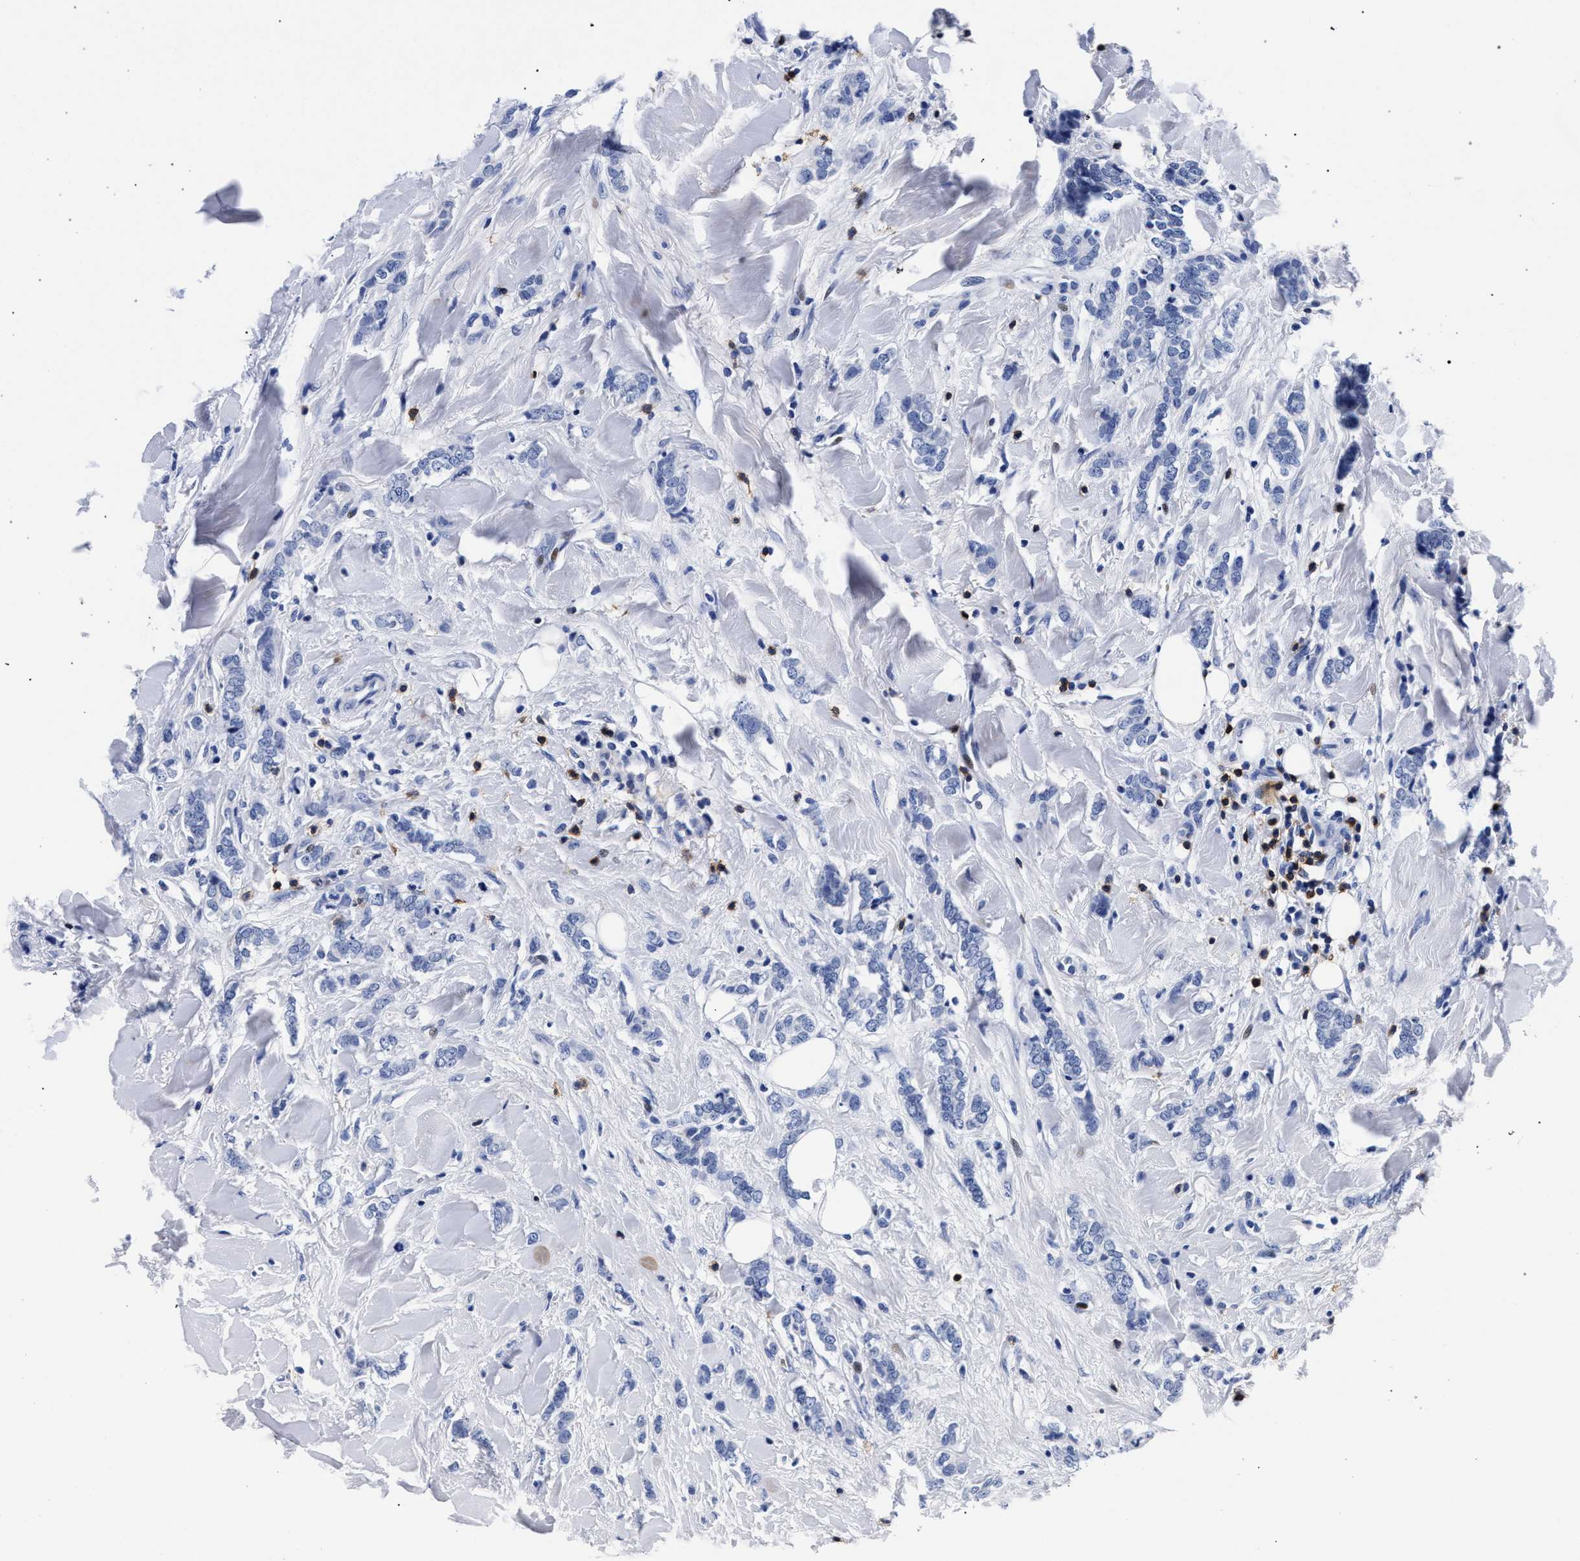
{"staining": {"intensity": "negative", "quantity": "none", "location": "none"}, "tissue": "breast cancer", "cell_type": "Tumor cells", "image_type": "cancer", "snomed": [{"axis": "morphology", "description": "Lobular carcinoma"}, {"axis": "topography", "description": "Skin"}, {"axis": "topography", "description": "Breast"}], "caption": "Protein analysis of breast cancer shows no significant positivity in tumor cells.", "gene": "KLRK1", "patient": {"sex": "female", "age": 46}}